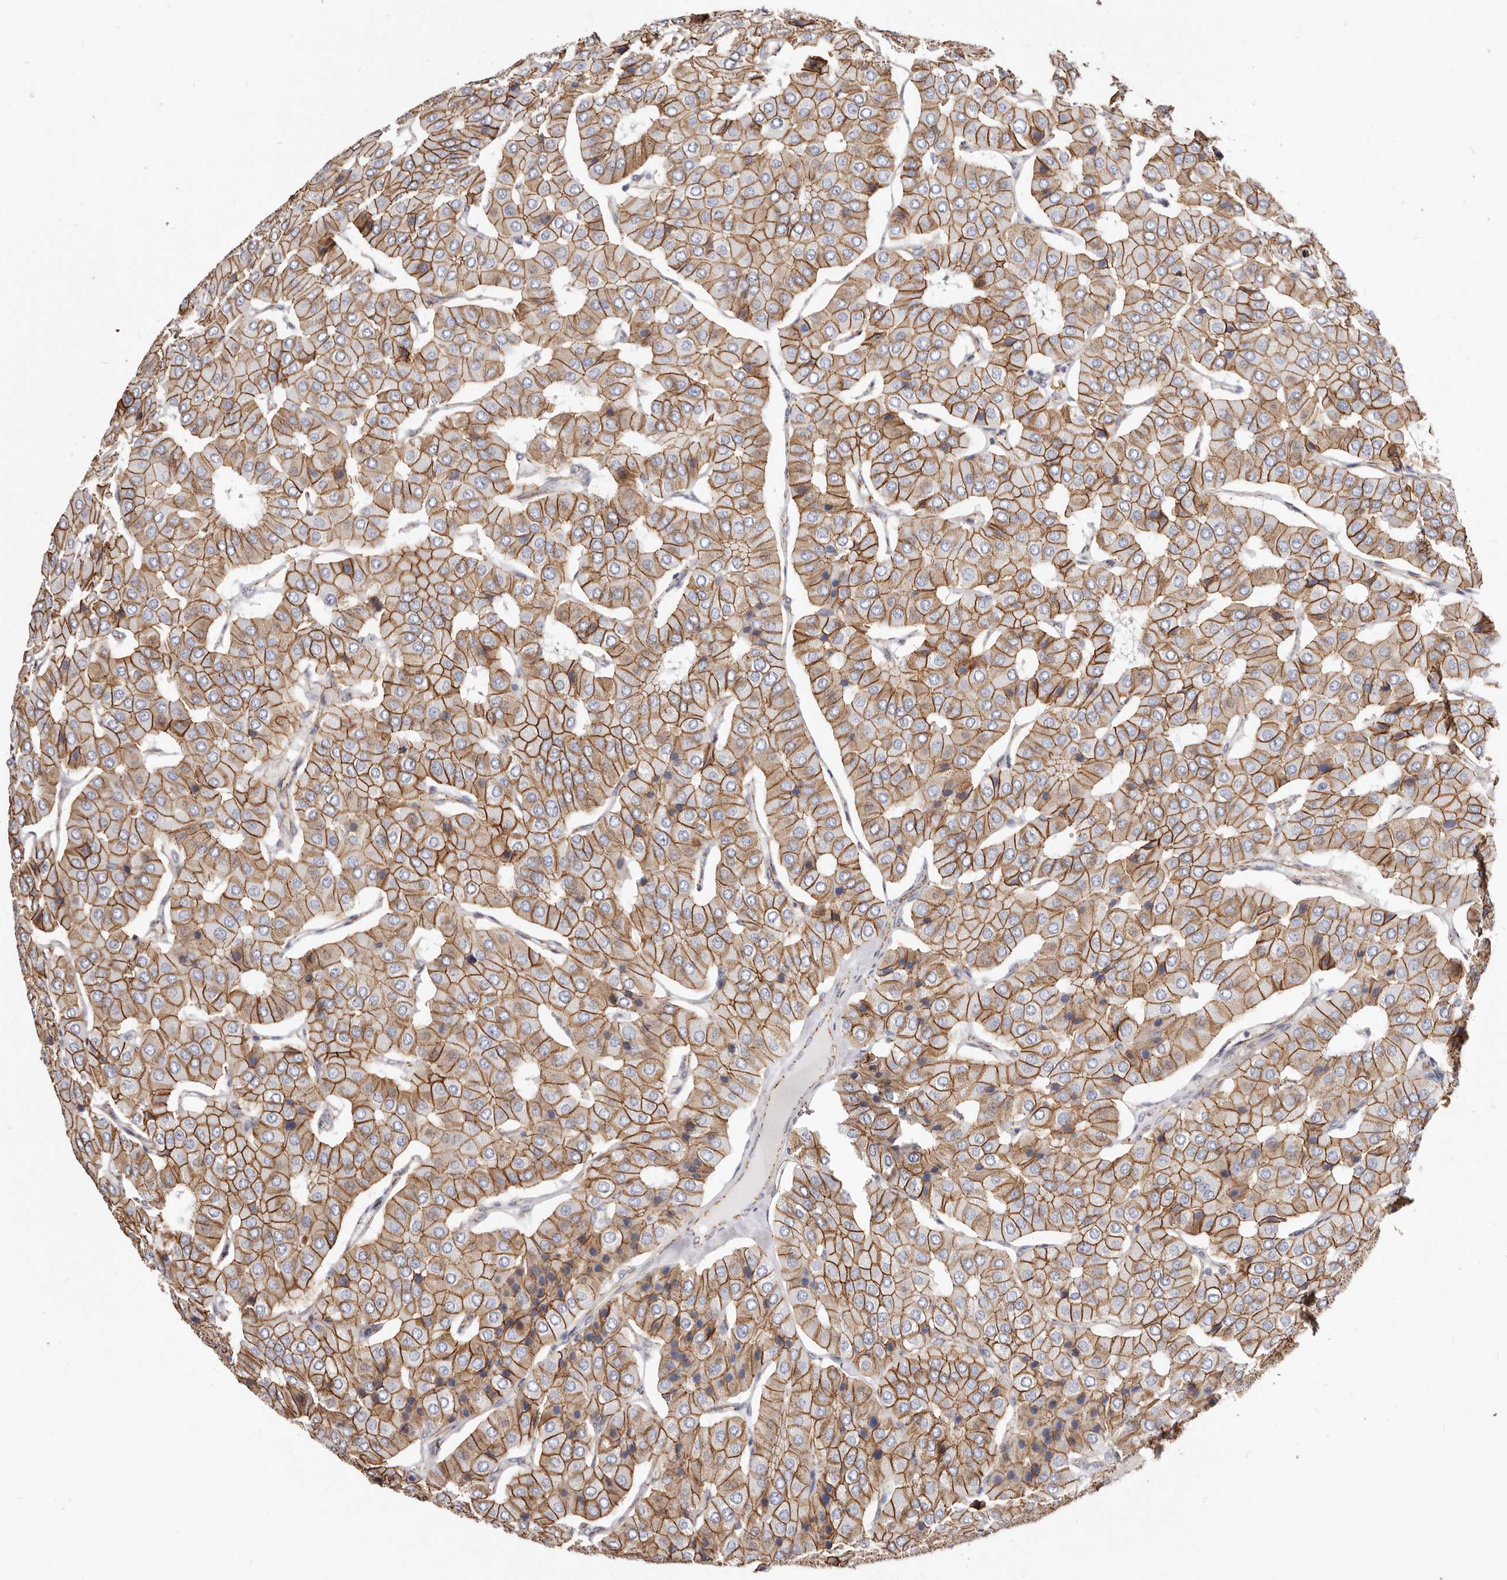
{"staining": {"intensity": "strong", "quantity": ">75%", "location": "cytoplasmic/membranous"}, "tissue": "parathyroid gland", "cell_type": "Glandular cells", "image_type": "normal", "snomed": [{"axis": "morphology", "description": "Normal tissue, NOS"}, {"axis": "morphology", "description": "Adenoma, NOS"}, {"axis": "topography", "description": "Parathyroid gland"}], "caption": "High-magnification brightfield microscopy of benign parathyroid gland stained with DAB (3,3'-diaminobenzidine) (brown) and counterstained with hematoxylin (blue). glandular cells exhibit strong cytoplasmic/membranous staining is appreciated in about>75% of cells.", "gene": "CTNNB1", "patient": {"sex": "female", "age": 86}}